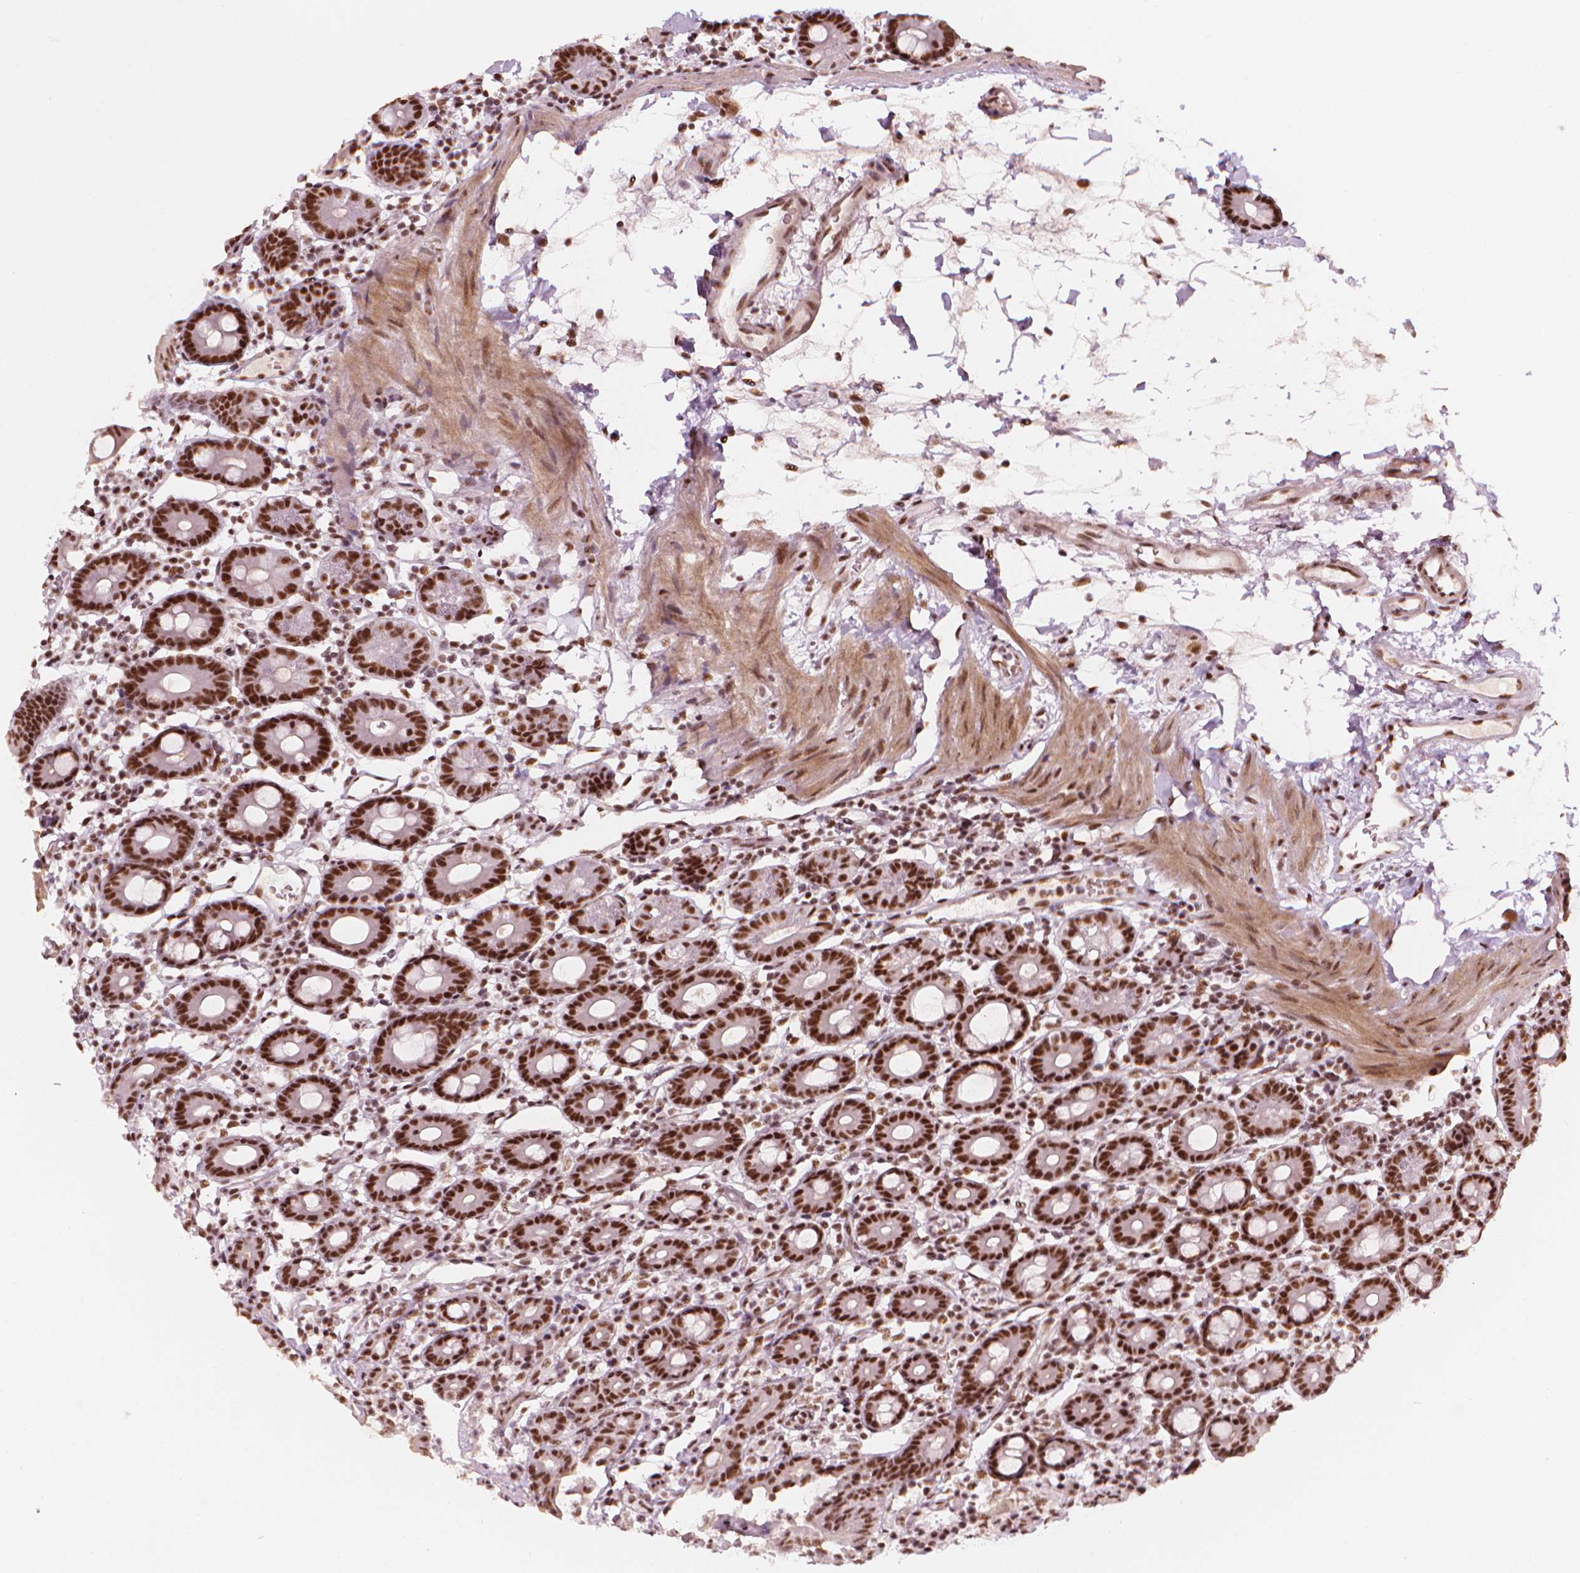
{"staining": {"intensity": "strong", "quantity": ">75%", "location": "nuclear"}, "tissue": "duodenum", "cell_type": "Glandular cells", "image_type": "normal", "snomed": [{"axis": "morphology", "description": "Normal tissue, NOS"}, {"axis": "topography", "description": "Pancreas"}, {"axis": "topography", "description": "Duodenum"}], "caption": "This histopathology image shows unremarkable duodenum stained with immunohistochemistry (IHC) to label a protein in brown. The nuclear of glandular cells show strong positivity for the protein. Nuclei are counter-stained blue.", "gene": "ELF2", "patient": {"sex": "male", "age": 59}}